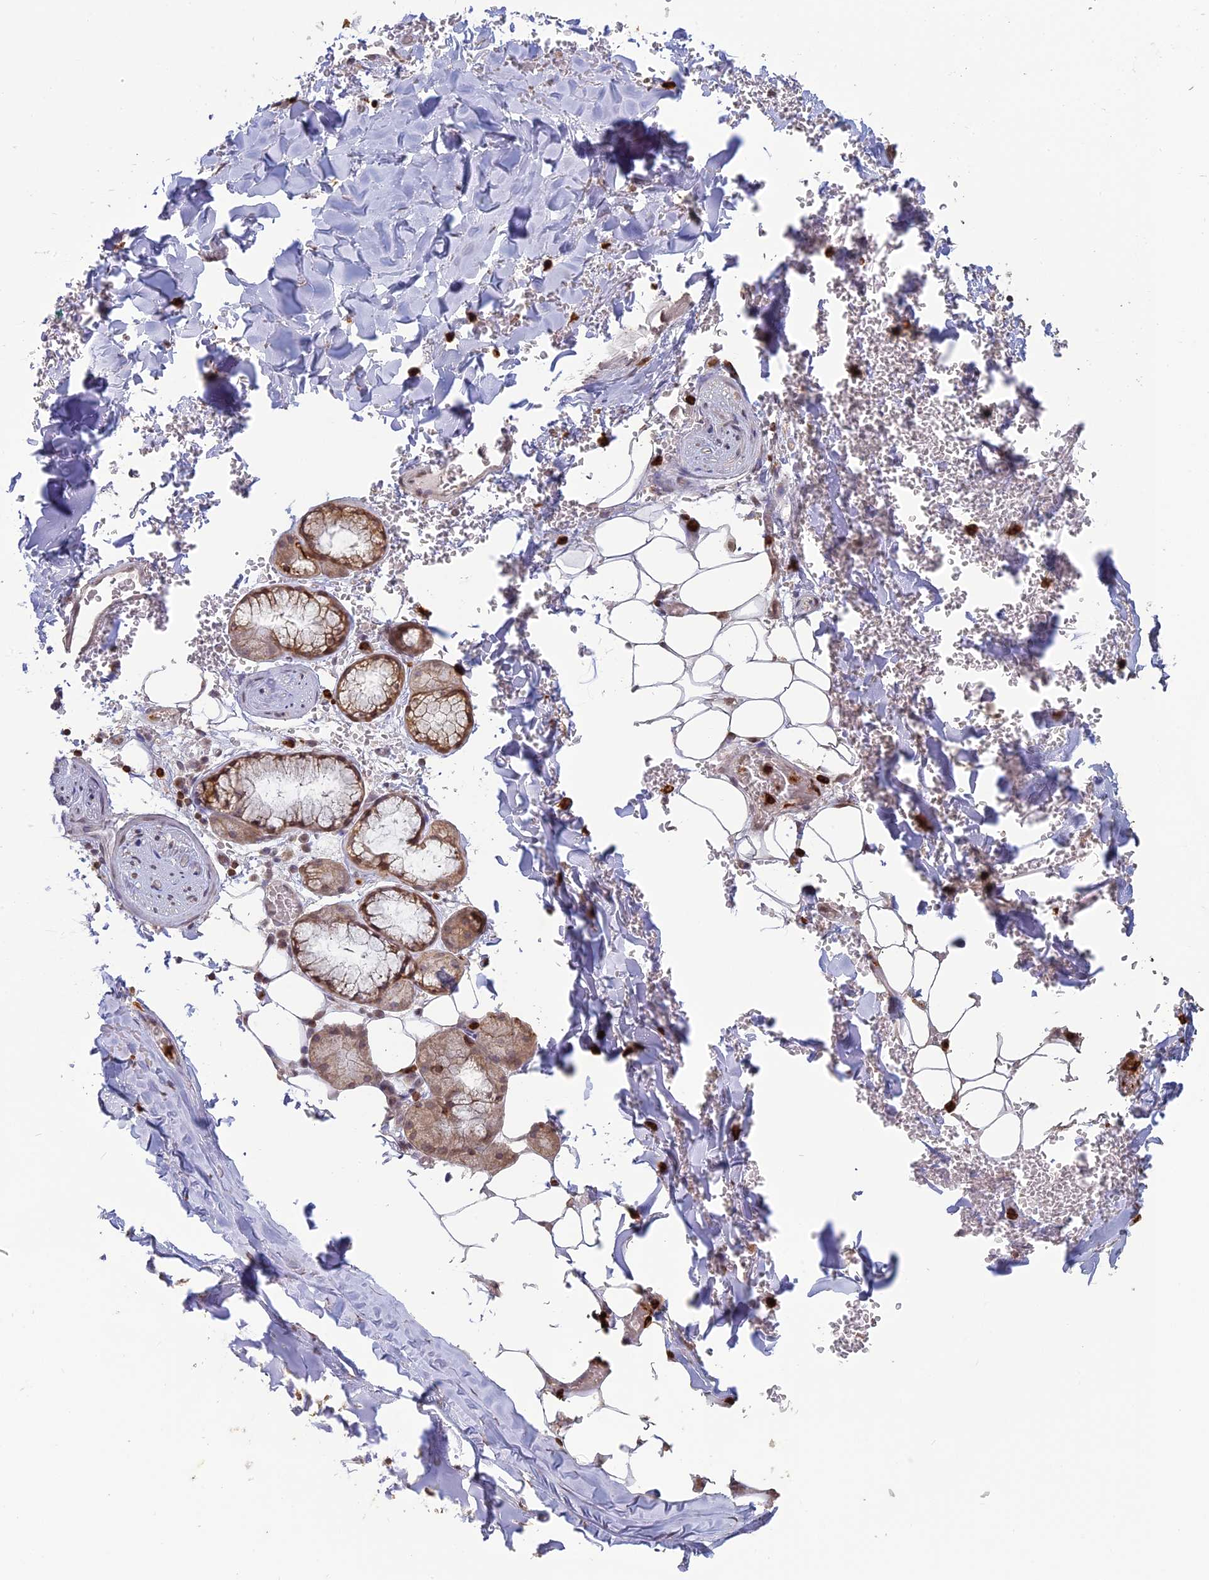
{"staining": {"intensity": "negative", "quantity": "none", "location": "none"}, "tissue": "adipose tissue", "cell_type": "Adipocytes", "image_type": "normal", "snomed": [{"axis": "morphology", "description": "Normal tissue, NOS"}, {"axis": "topography", "description": "Lymph node"}, {"axis": "topography", "description": "Bronchus"}], "caption": "DAB immunohistochemical staining of benign adipose tissue reveals no significant expression in adipocytes.", "gene": "APOBR", "patient": {"sex": "male", "age": 63}}